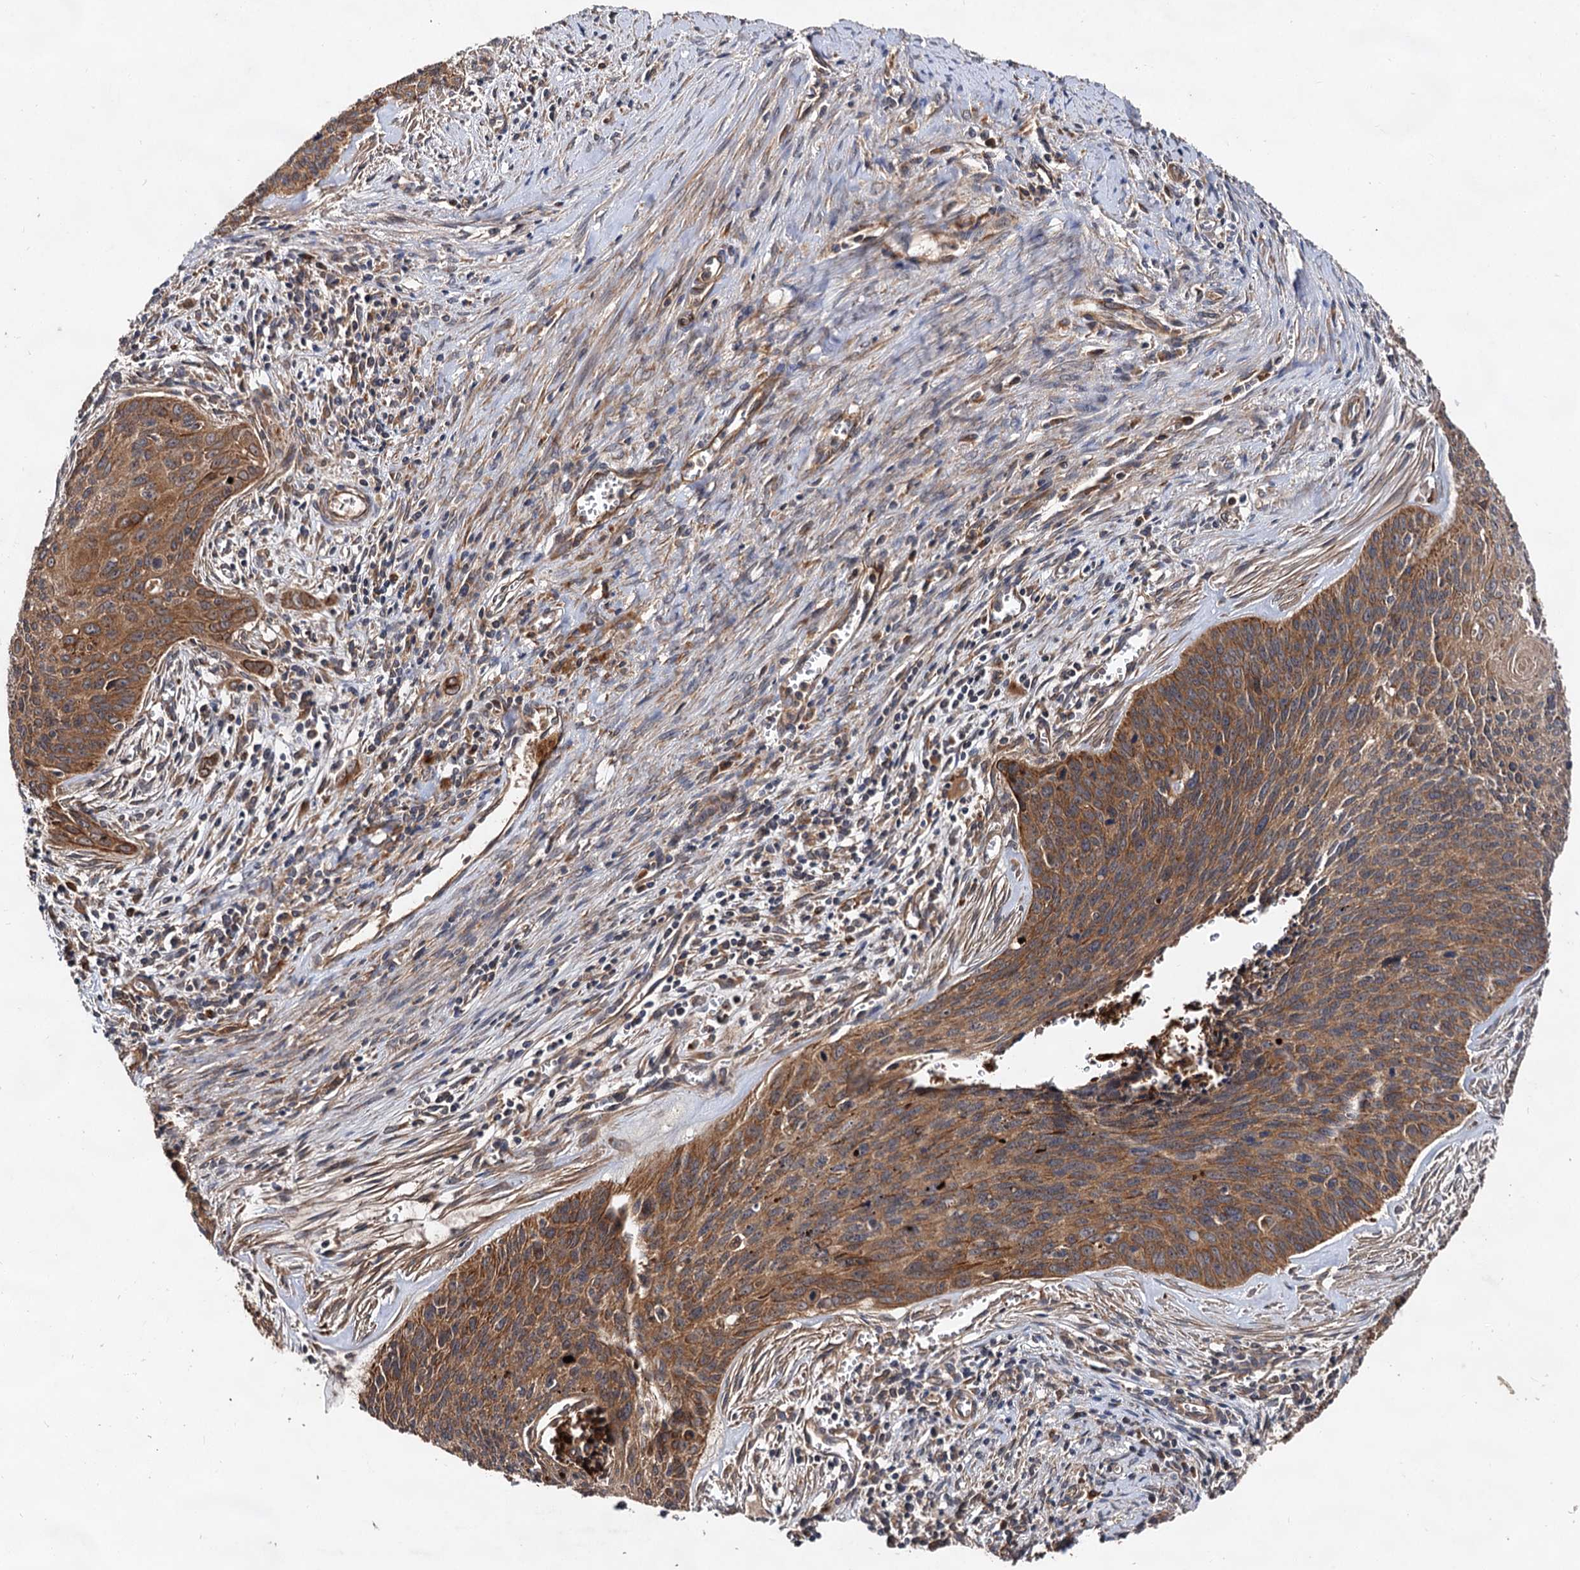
{"staining": {"intensity": "moderate", "quantity": ">75%", "location": "cytoplasmic/membranous"}, "tissue": "cervical cancer", "cell_type": "Tumor cells", "image_type": "cancer", "snomed": [{"axis": "morphology", "description": "Squamous cell carcinoma, NOS"}, {"axis": "topography", "description": "Cervix"}], "caption": "DAB immunohistochemical staining of cervical cancer (squamous cell carcinoma) exhibits moderate cytoplasmic/membranous protein positivity in about >75% of tumor cells.", "gene": "TEX9", "patient": {"sex": "female", "age": 55}}